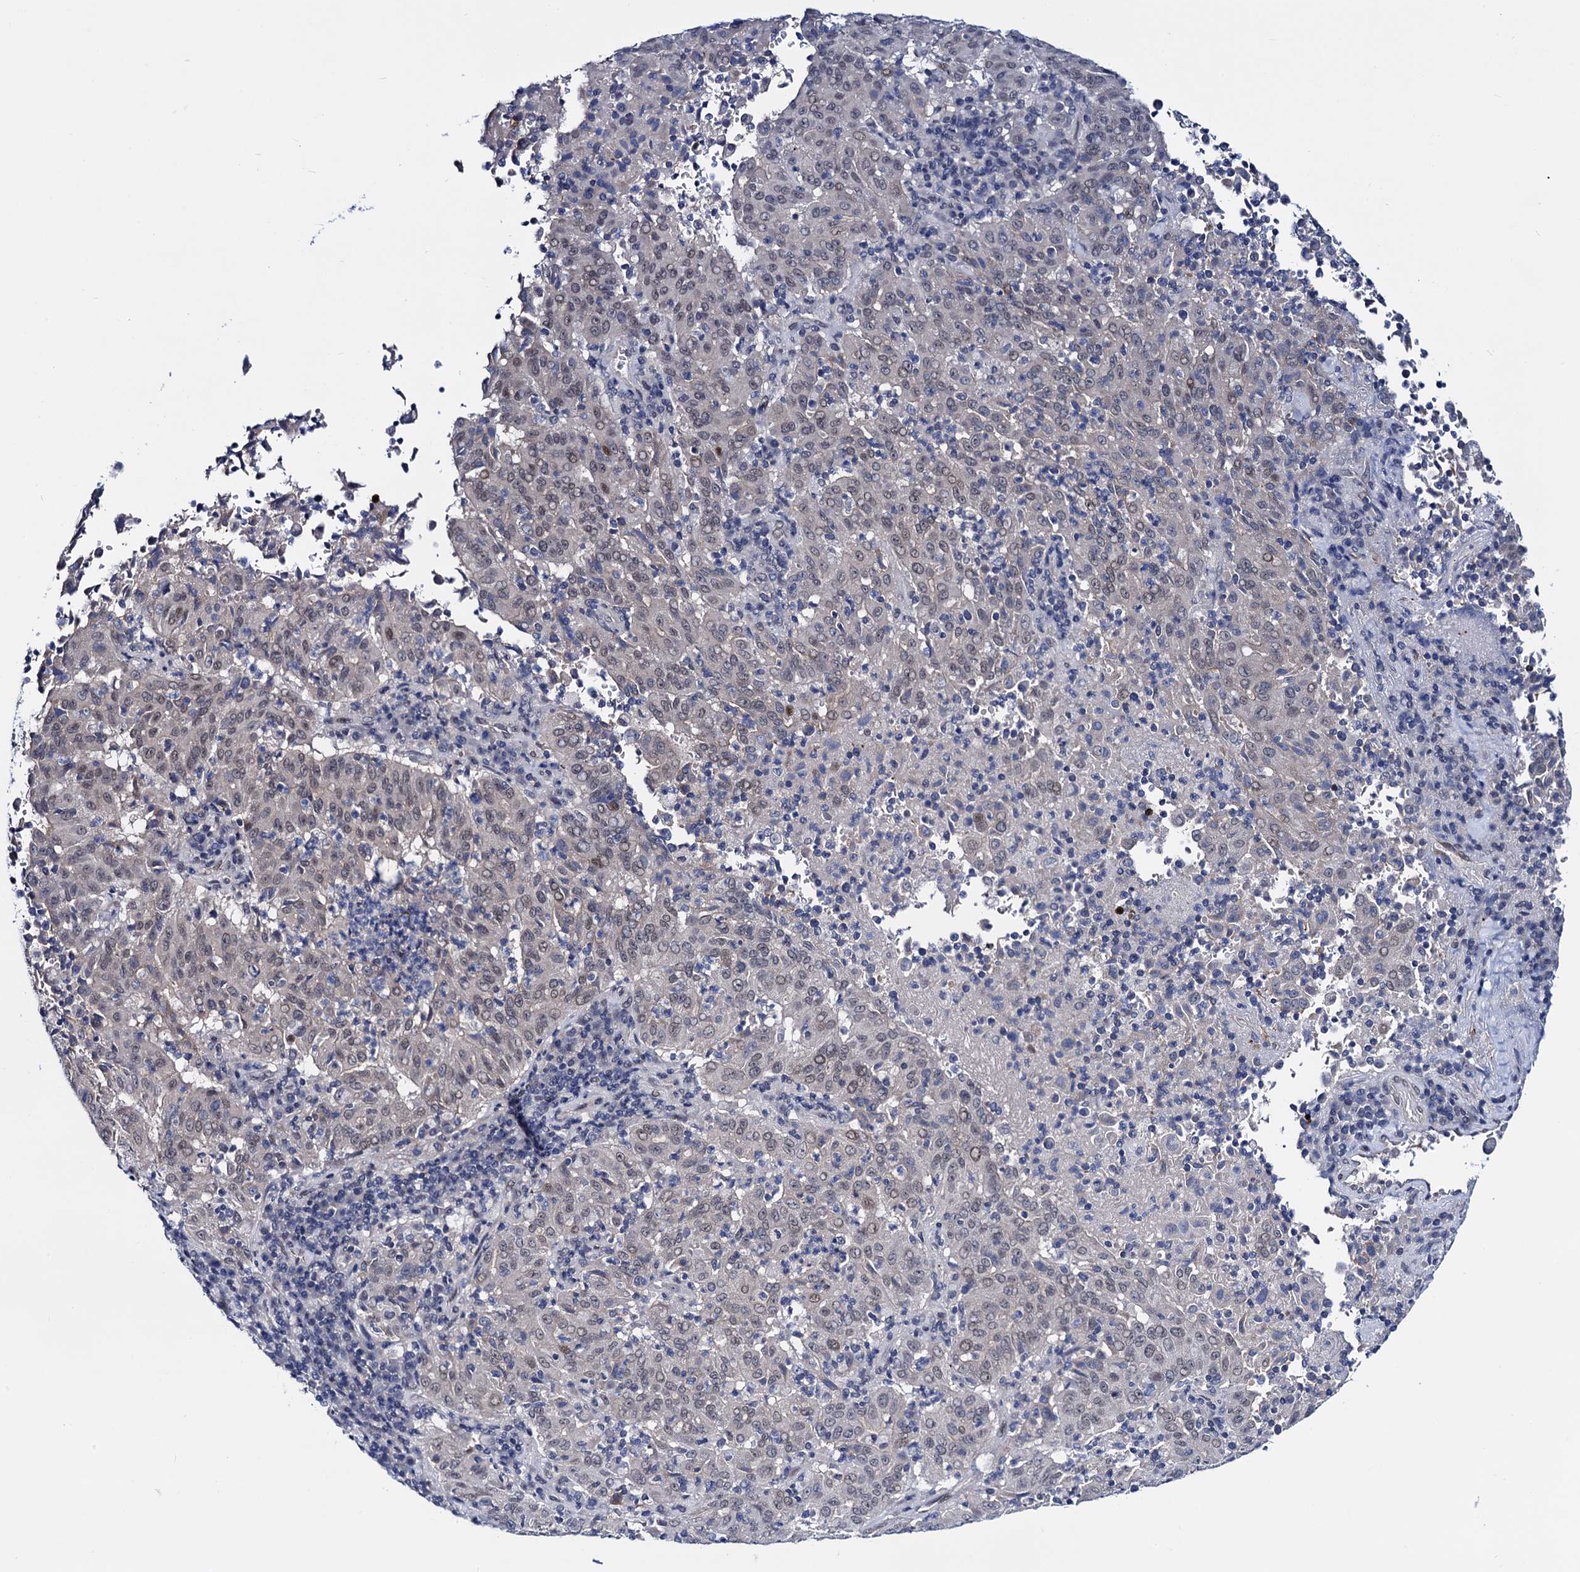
{"staining": {"intensity": "weak", "quantity": "25%-75%", "location": "nuclear"}, "tissue": "pancreatic cancer", "cell_type": "Tumor cells", "image_type": "cancer", "snomed": [{"axis": "morphology", "description": "Adenocarcinoma, NOS"}, {"axis": "topography", "description": "Pancreas"}], "caption": "Immunohistochemistry staining of pancreatic cancer, which exhibits low levels of weak nuclear staining in approximately 25%-75% of tumor cells indicating weak nuclear protein positivity. The staining was performed using DAB (brown) for protein detection and nuclei were counterstained in hematoxylin (blue).", "gene": "C16orf87", "patient": {"sex": "male", "age": 63}}